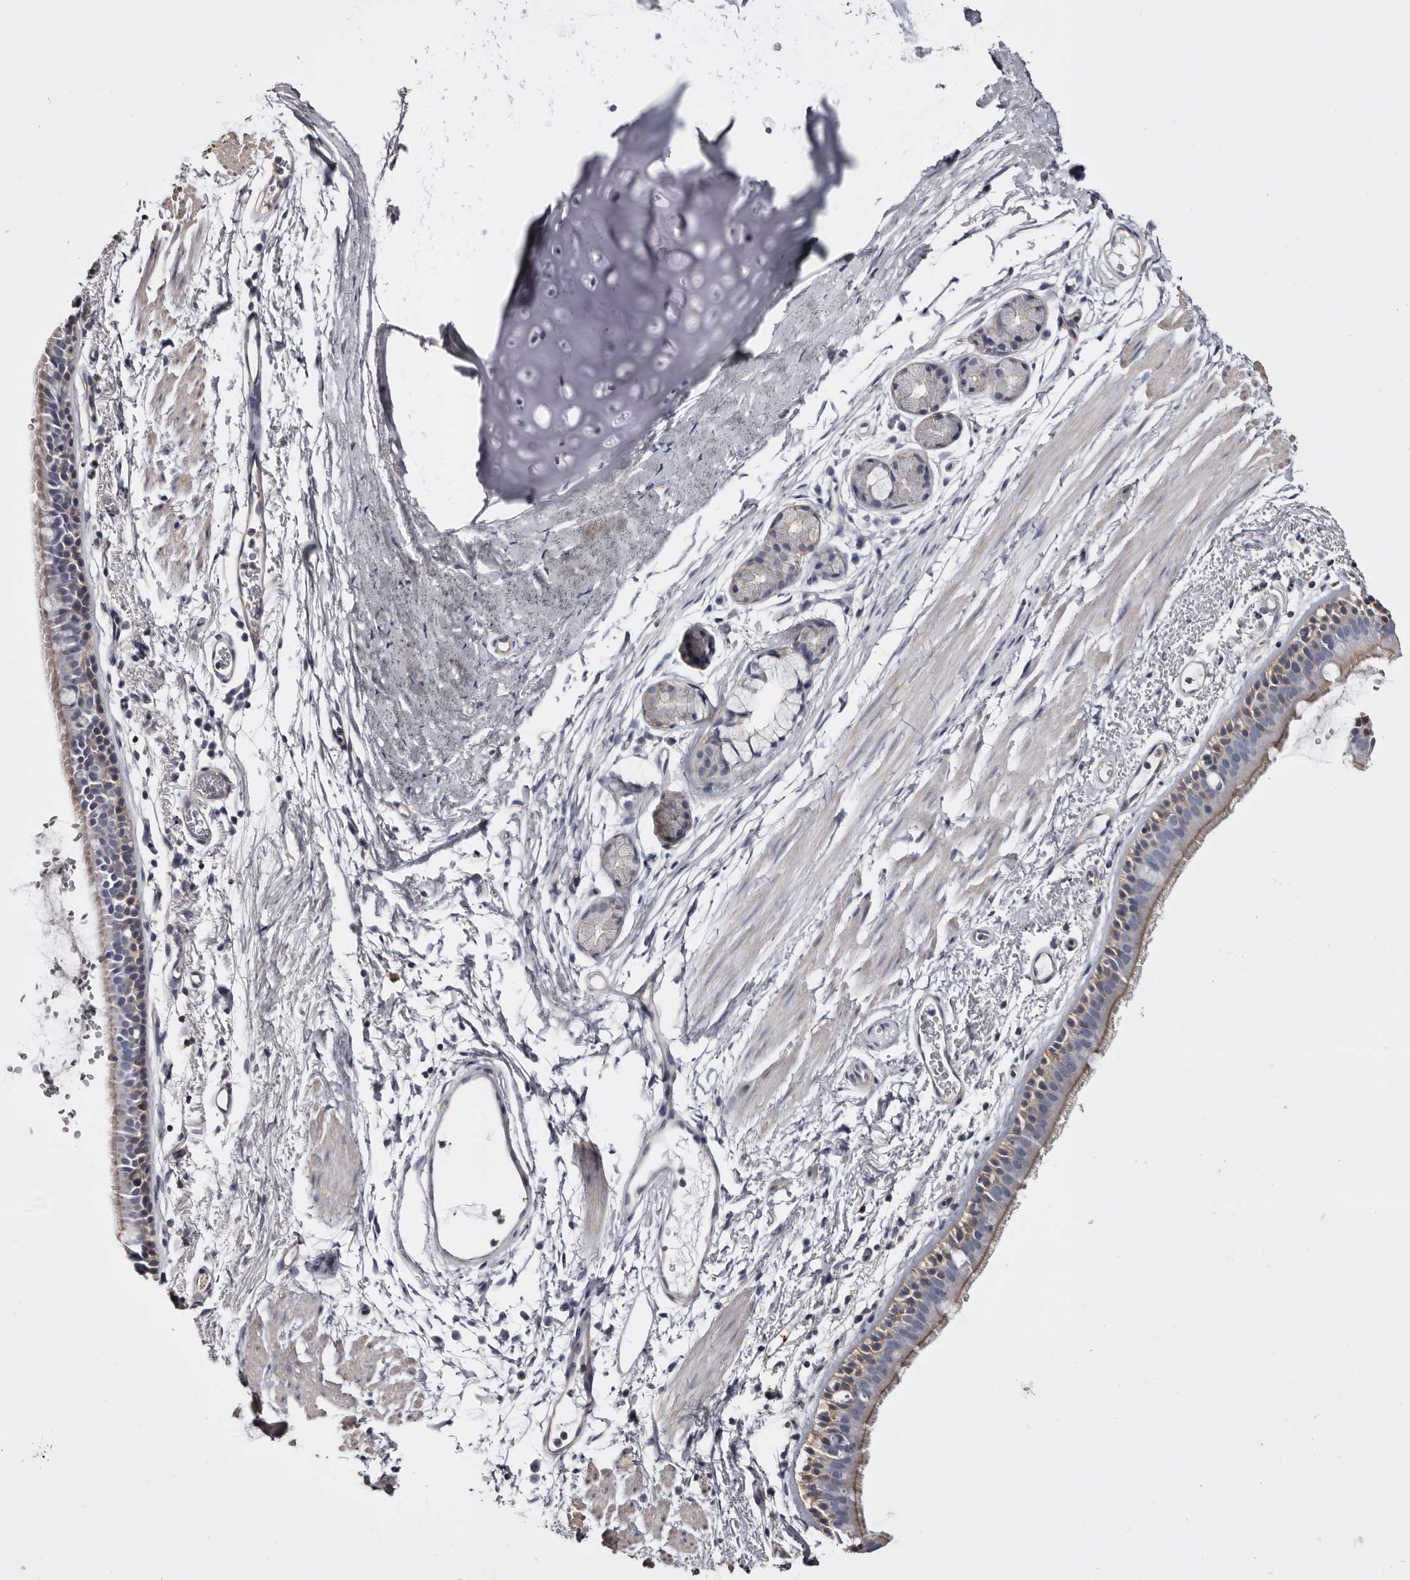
{"staining": {"intensity": "weak", "quantity": "25%-75%", "location": "cytoplasmic/membranous"}, "tissue": "bronchus", "cell_type": "Respiratory epithelial cells", "image_type": "normal", "snomed": [{"axis": "morphology", "description": "Normal tissue, NOS"}, {"axis": "topography", "description": "Lymph node"}, {"axis": "topography", "description": "Bronchus"}], "caption": "A photomicrograph of human bronchus stained for a protein demonstrates weak cytoplasmic/membranous brown staining in respiratory epithelial cells.", "gene": "LAD1", "patient": {"sex": "female", "age": 70}}